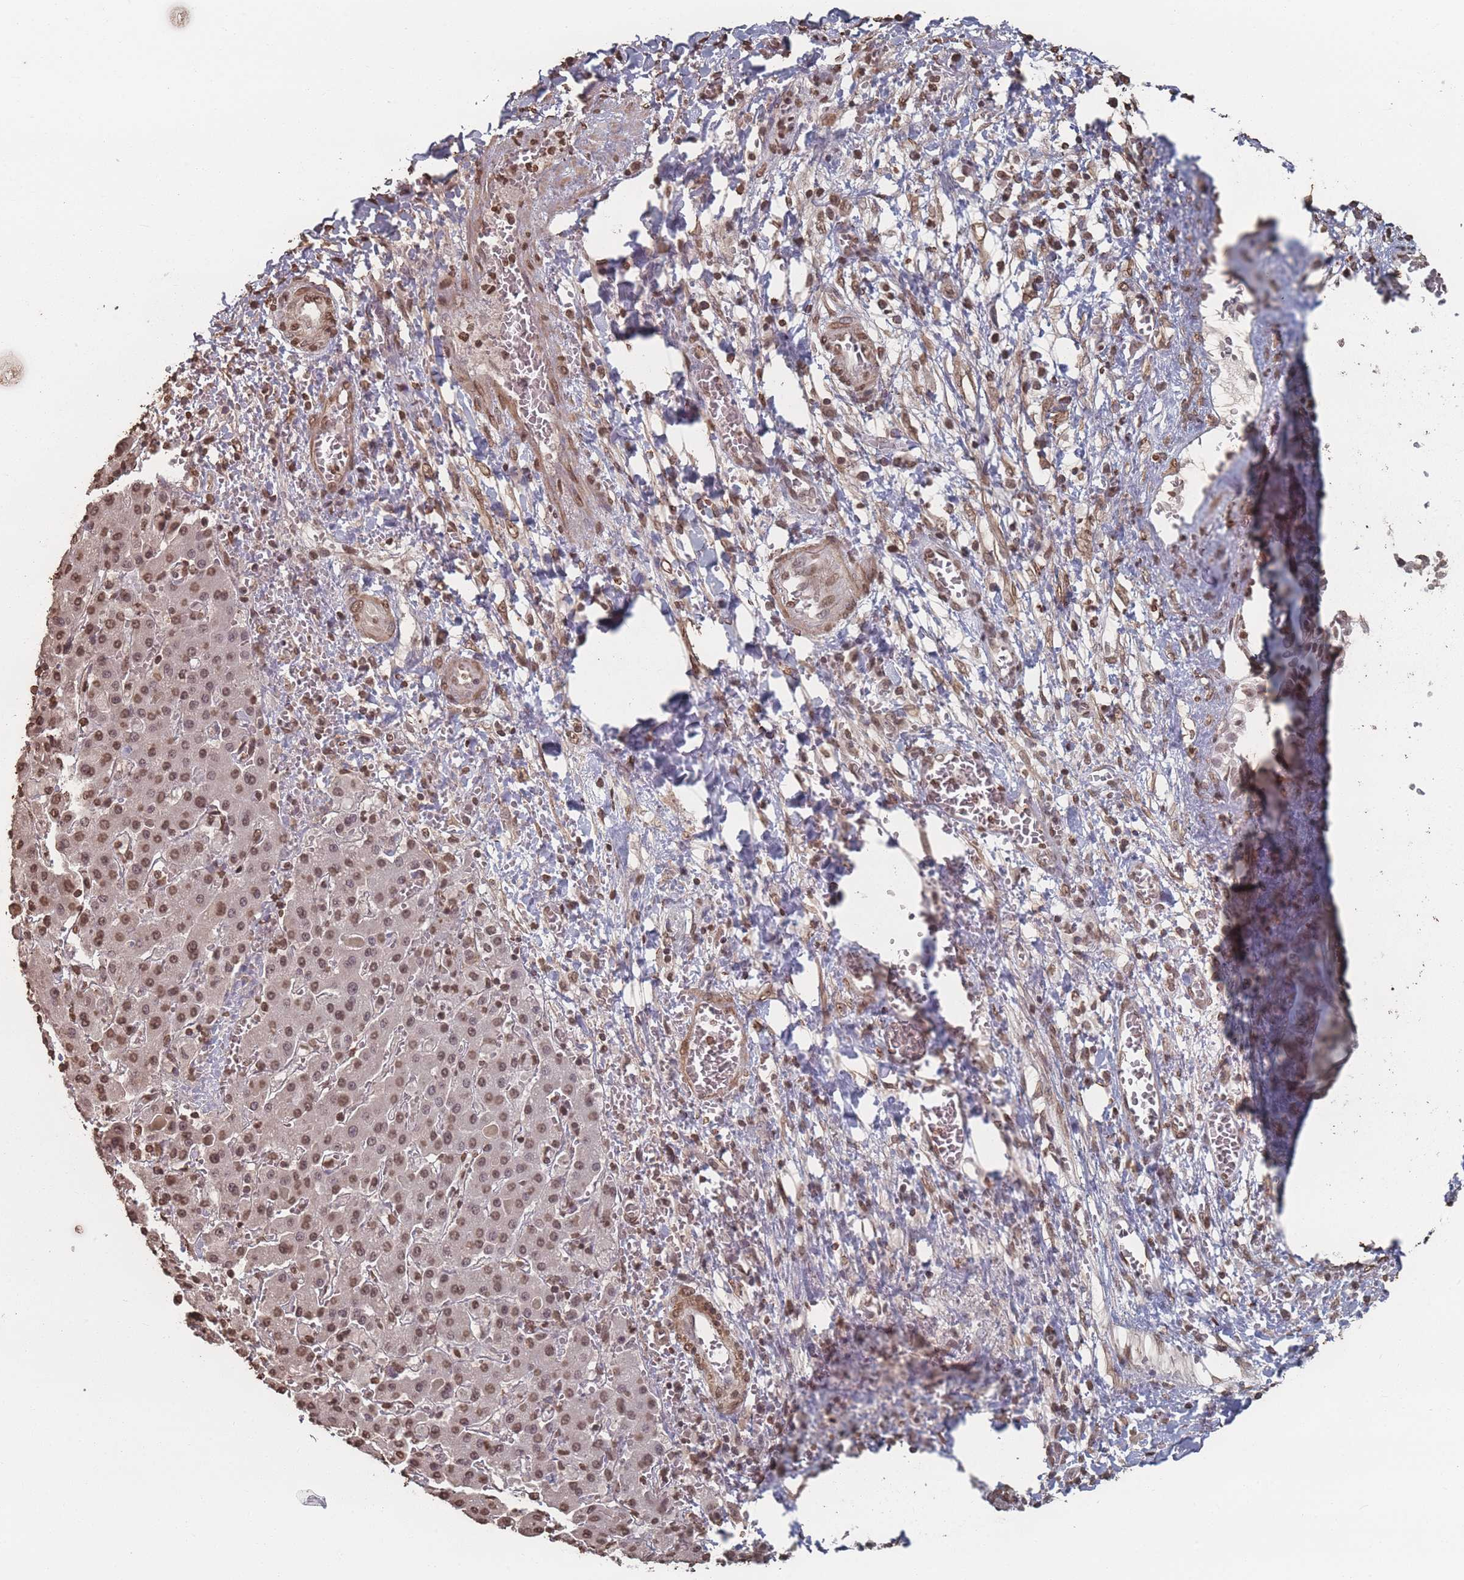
{"staining": {"intensity": "moderate", "quantity": ">75%", "location": "nuclear"}, "tissue": "liver cancer", "cell_type": "Tumor cells", "image_type": "cancer", "snomed": [{"axis": "morphology", "description": "Cholangiocarcinoma"}, {"axis": "topography", "description": "Liver"}], "caption": "Human liver cancer stained with a brown dye shows moderate nuclear positive positivity in about >75% of tumor cells.", "gene": "PLEKHG5", "patient": {"sex": "female", "age": 52}}